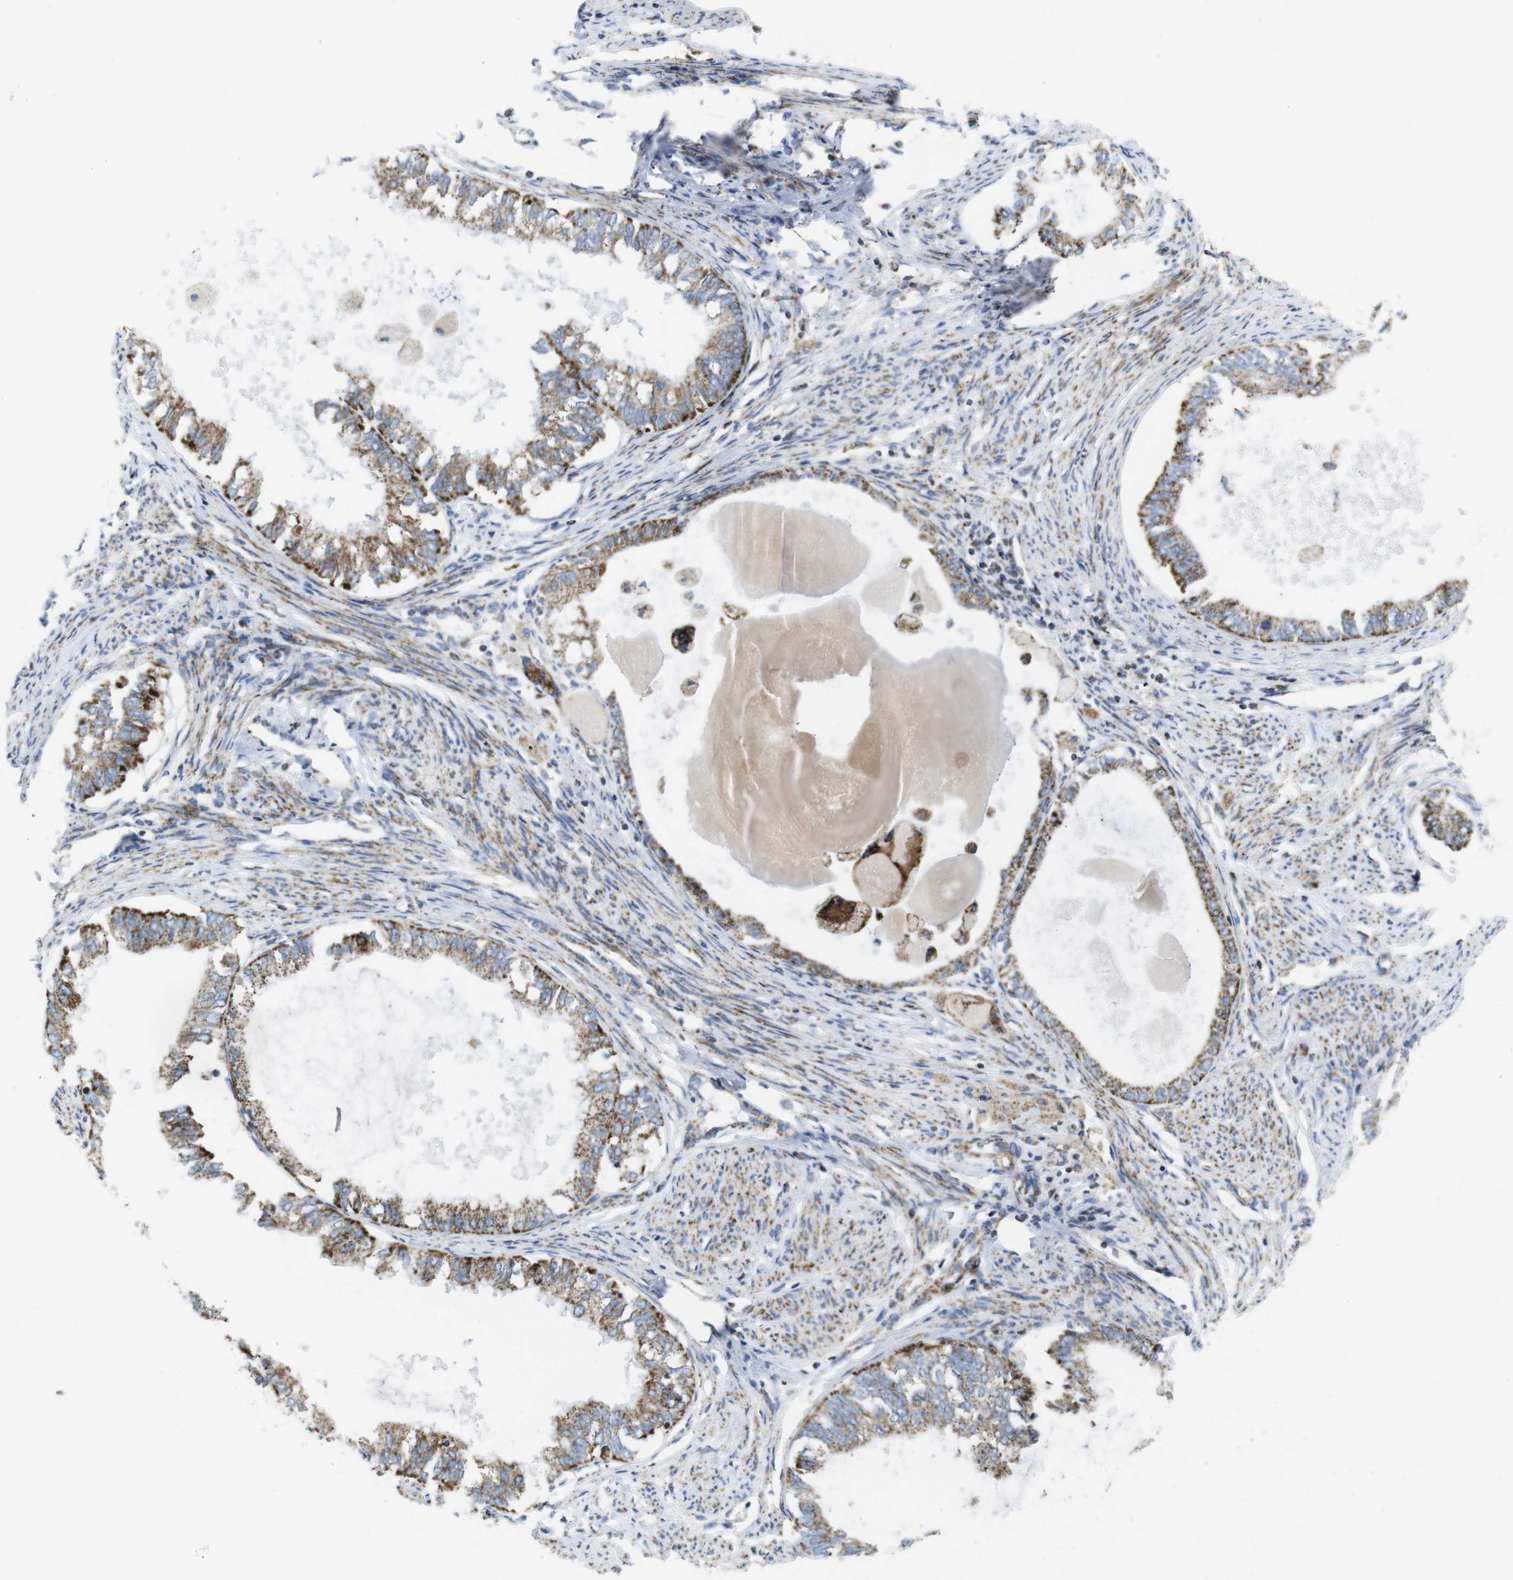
{"staining": {"intensity": "moderate", "quantity": "25%-75%", "location": "cytoplasmic/membranous"}, "tissue": "endometrial cancer", "cell_type": "Tumor cells", "image_type": "cancer", "snomed": [{"axis": "morphology", "description": "Adenocarcinoma, NOS"}, {"axis": "topography", "description": "Endometrium"}], "caption": "The image exhibits a brown stain indicating the presence of a protein in the cytoplasmic/membranous of tumor cells in adenocarcinoma (endometrial). The protein of interest is stained brown, and the nuclei are stained in blue (DAB (3,3'-diaminobenzidine) IHC with brightfield microscopy, high magnification).", "gene": "TMEM192", "patient": {"sex": "female", "age": 86}}